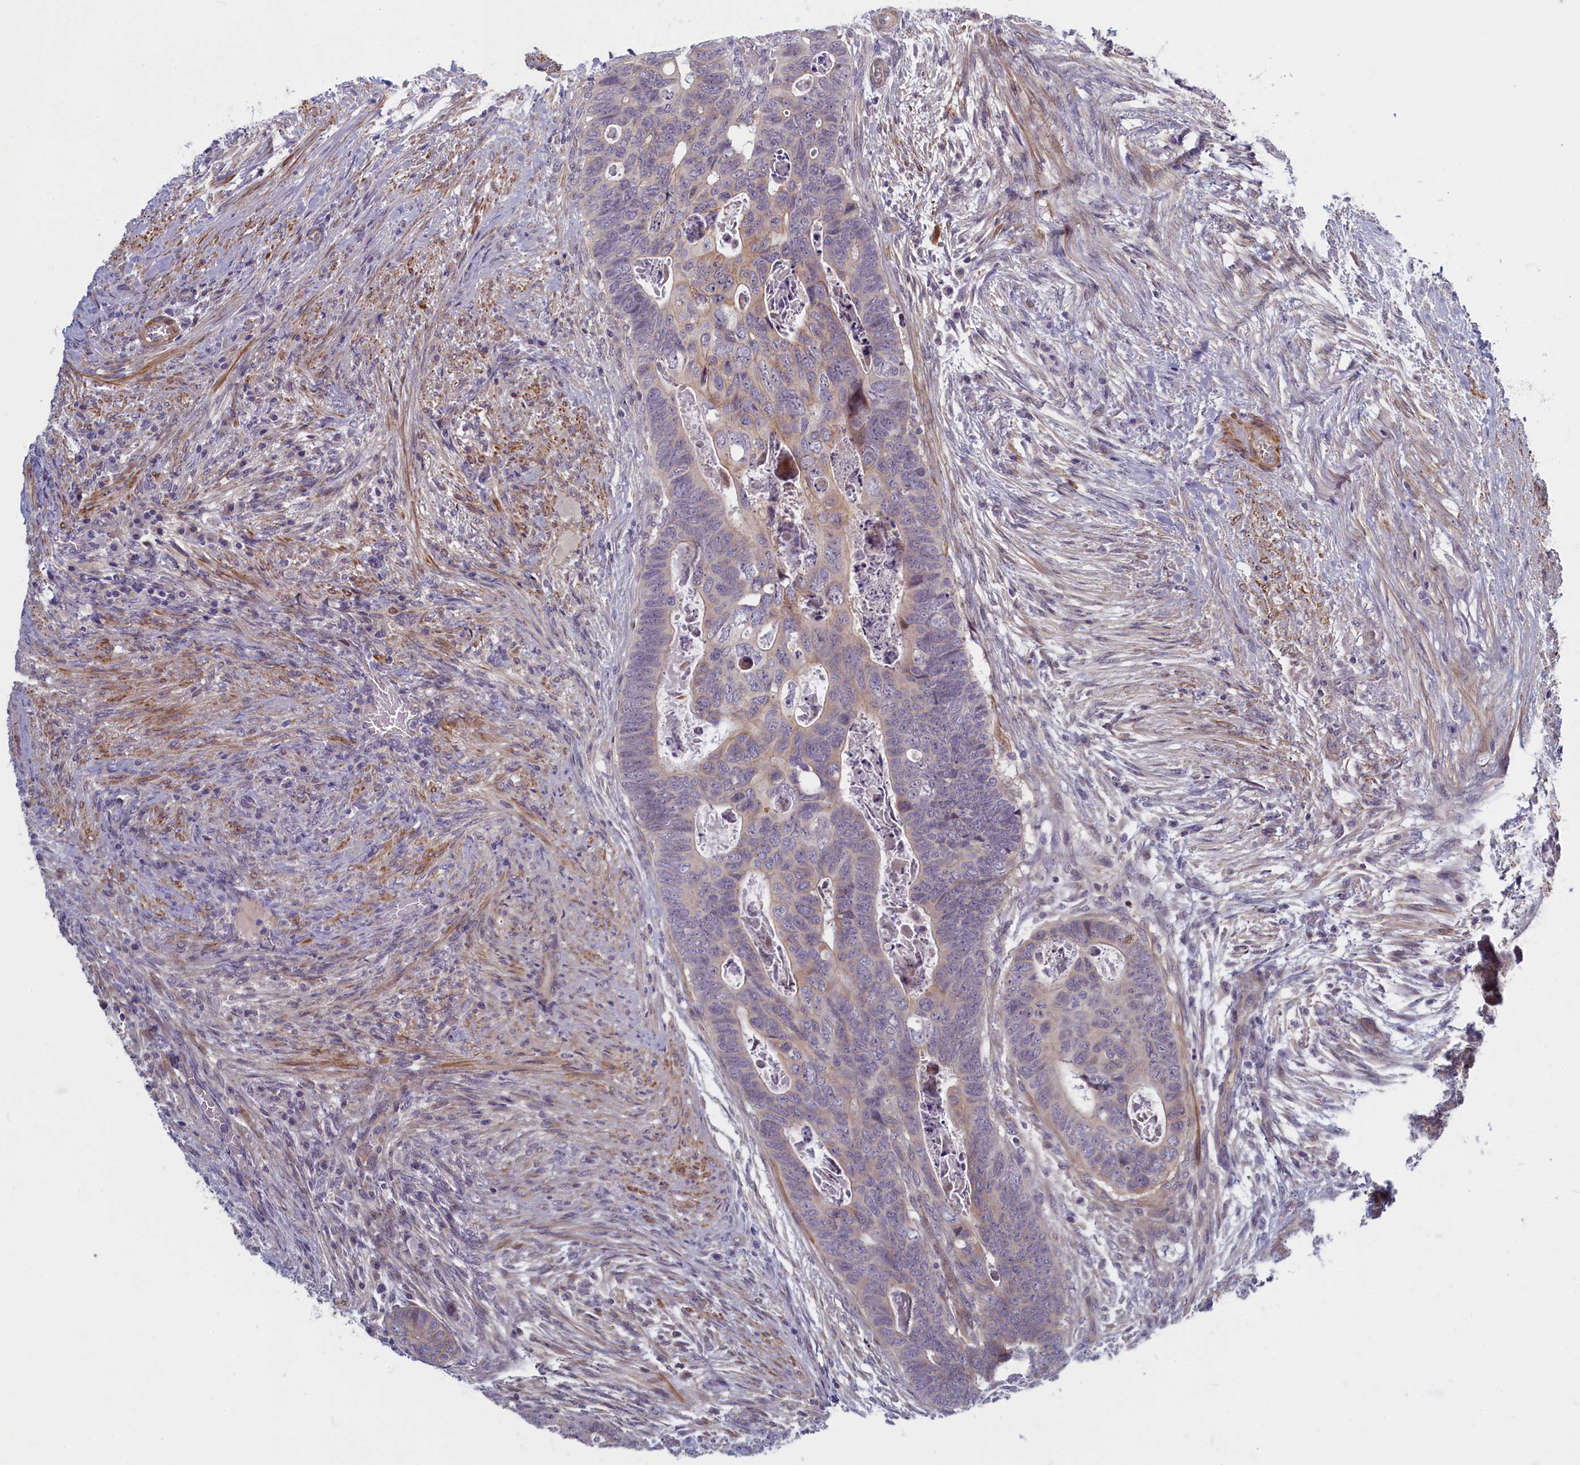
{"staining": {"intensity": "weak", "quantity": "<25%", "location": "cytoplasmic/membranous"}, "tissue": "colorectal cancer", "cell_type": "Tumor cells", "image_type": "cancer", "snomed": [{"axis": "morphology", "description": "Adenocarcinoma, NOS"}, {"axis": "topography", "description": "Rectum"}], "caption": "Immunohistochemistry (IHC) image of human colorectal cancer (adenocarcinoma) stained for a protein (brown), which displays no staining in tumor cells.", "gene": "TRPM4", "patient": {"sex": "female", "age": 78}}